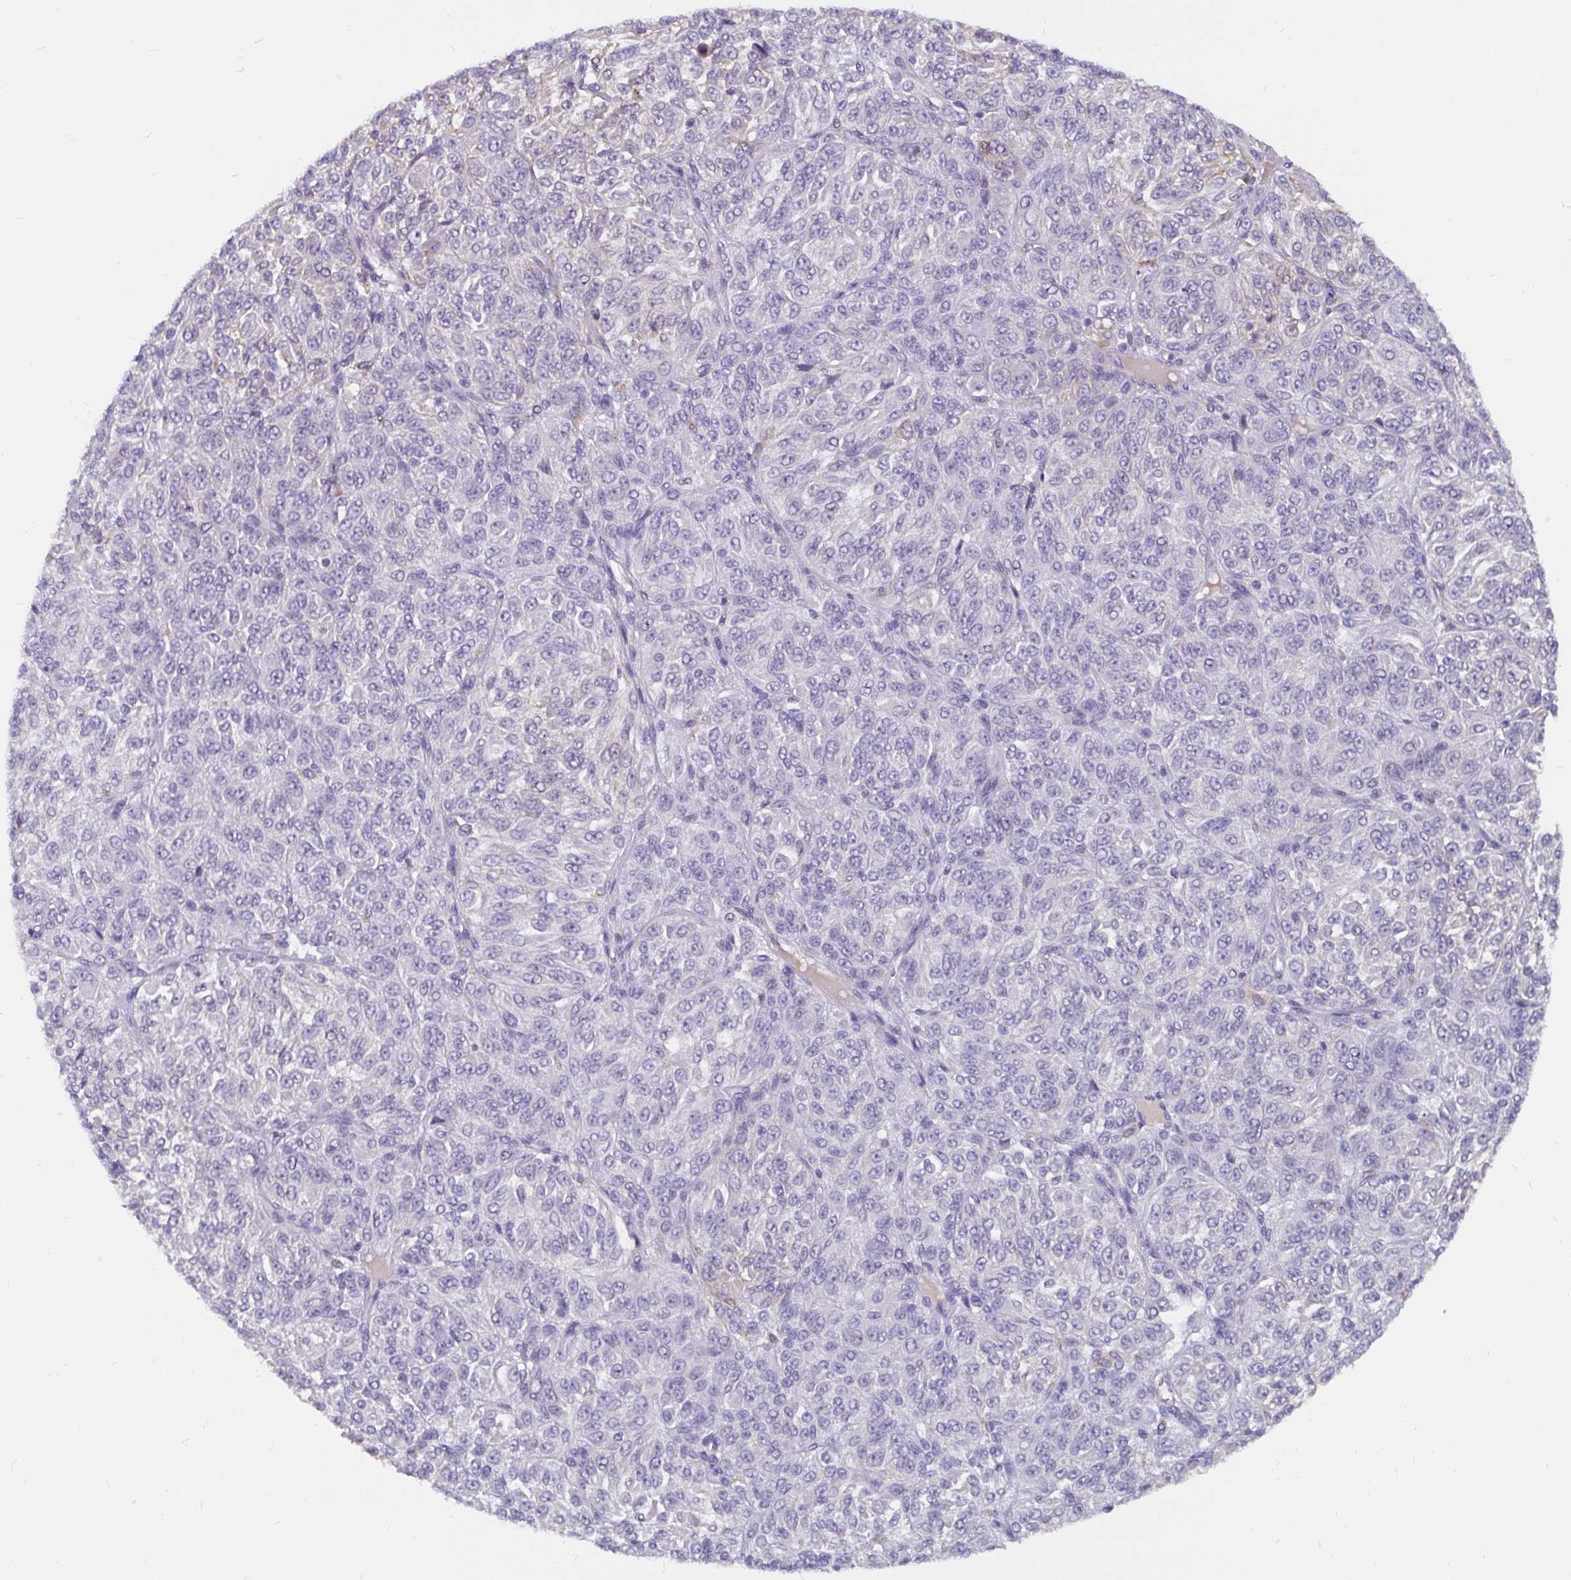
{"staining": {"intensity": "negative", "quantity": "none", "location": "none"}, "tissue": "melanoma", "cell_type": "Tumor cells", "image_type": "cancer", "snomed": [{"axis": "morphology", "description": "Malignant melanoma, Metastatic site"}, {"axis": "topography", "description": "Brain"}], "caption": "Immunohistochemistry (IHC) micrograph of human melanoma stained for a protein (brown), which displays no positivity in tumor cells. (DAB immunohistochemistry visualized using brightfield microscopy, high magnification).", "gene": "ADAMTS6", "patient": {"sex": "female", "age": 56}}